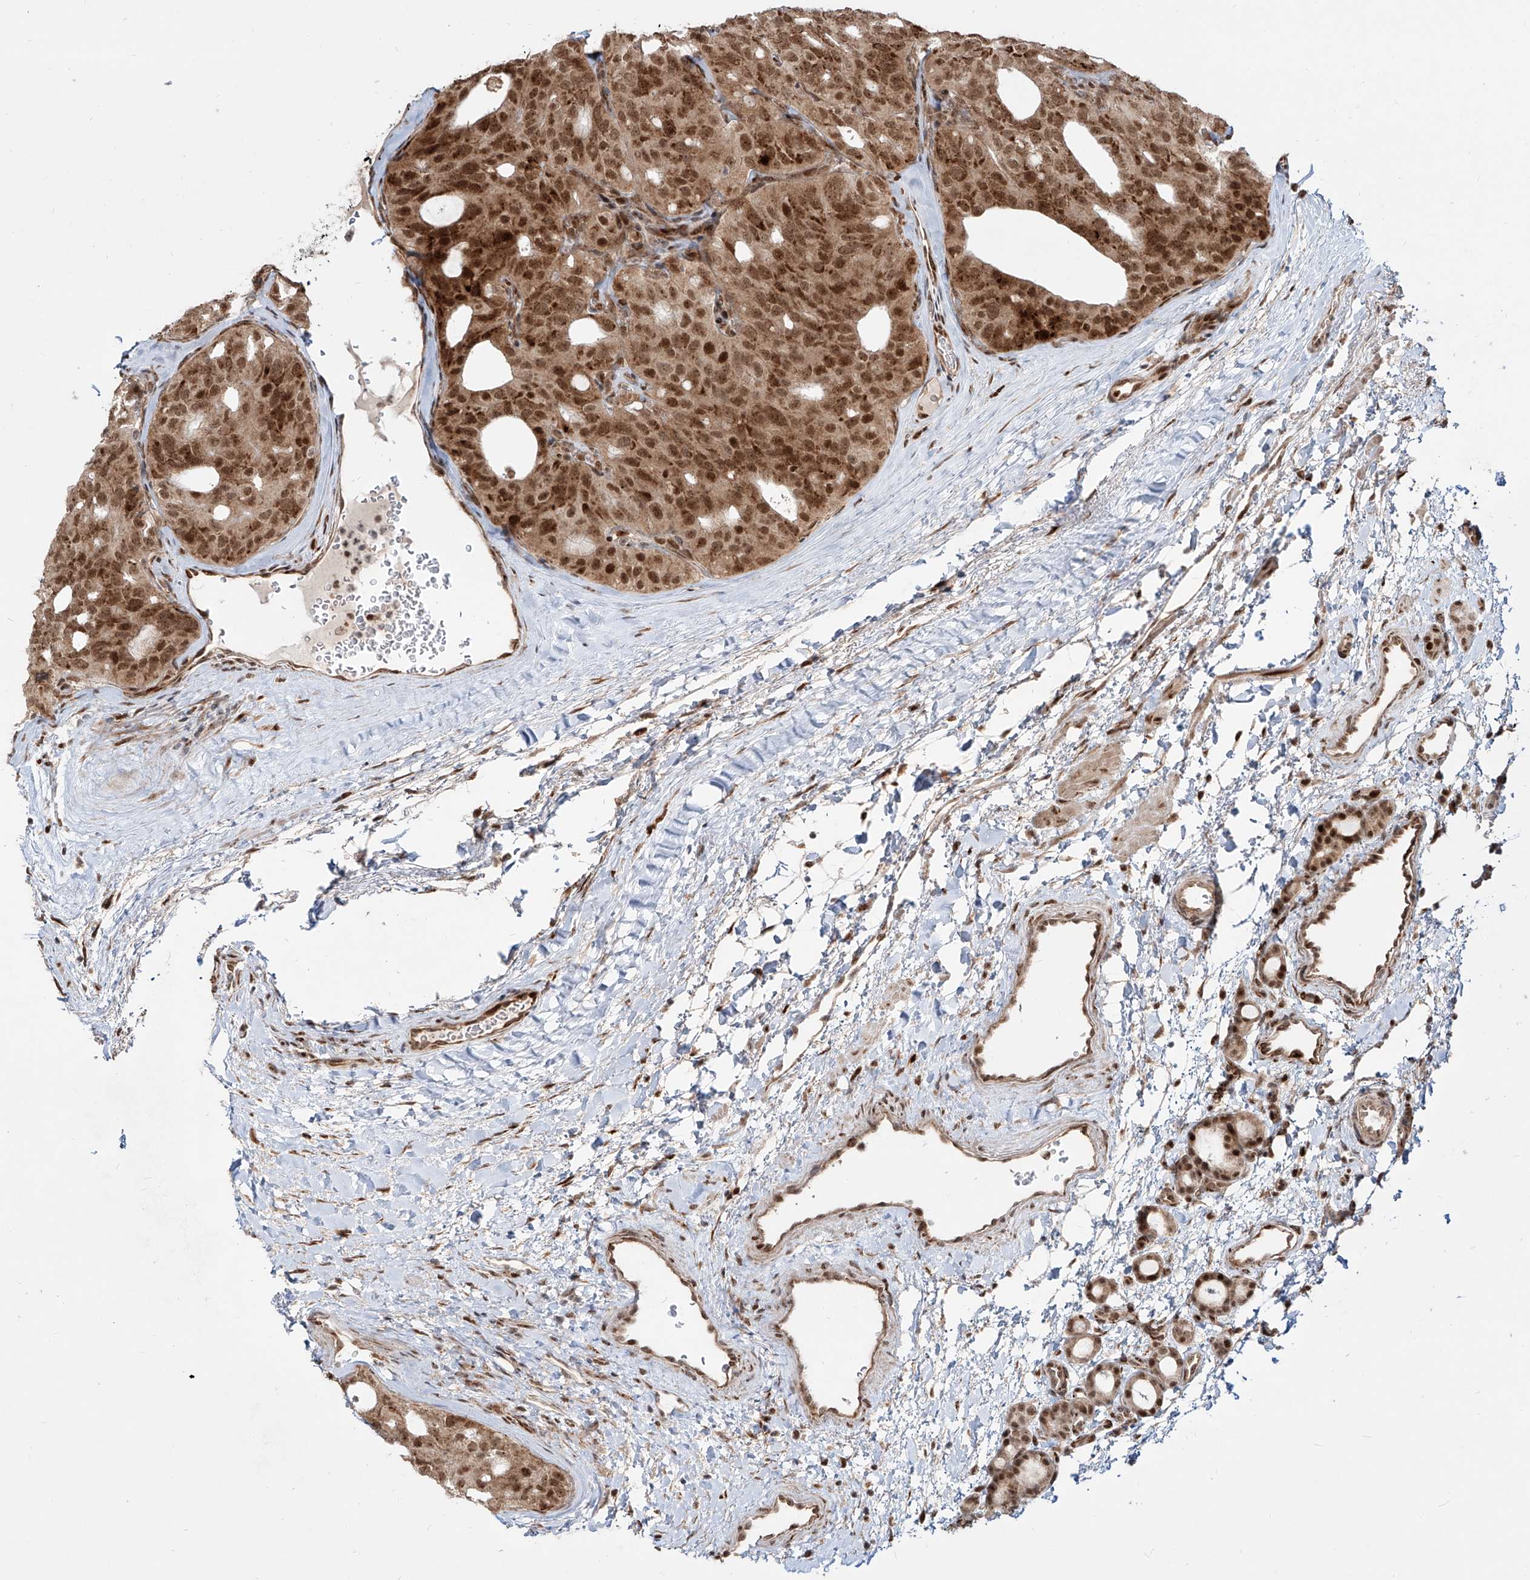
{"staining": {"intensity": "moderate", "quantity": ">75%", "location": "cytoplasmic/membranous,nuclear"}, "tissue": "thyroid cancer", "cell_type": "Tumor cells", "image_type": "cancer", "snomed": [{"axis": "morphology", "description": "Follicular adenoma carcinoma, NOS"}, {"axis": "topography", "description": "Thyroid gland"}], "caption": "This histopathology image shows IHC staining of thyroid follicular adenoma carcinoma, with medium moderate cytoplasmic/membranous and nuclear expression in approximately >75% of tumor cells.", "gene": "ZNF710", "patient": {"sex": "male", "age": 75}}